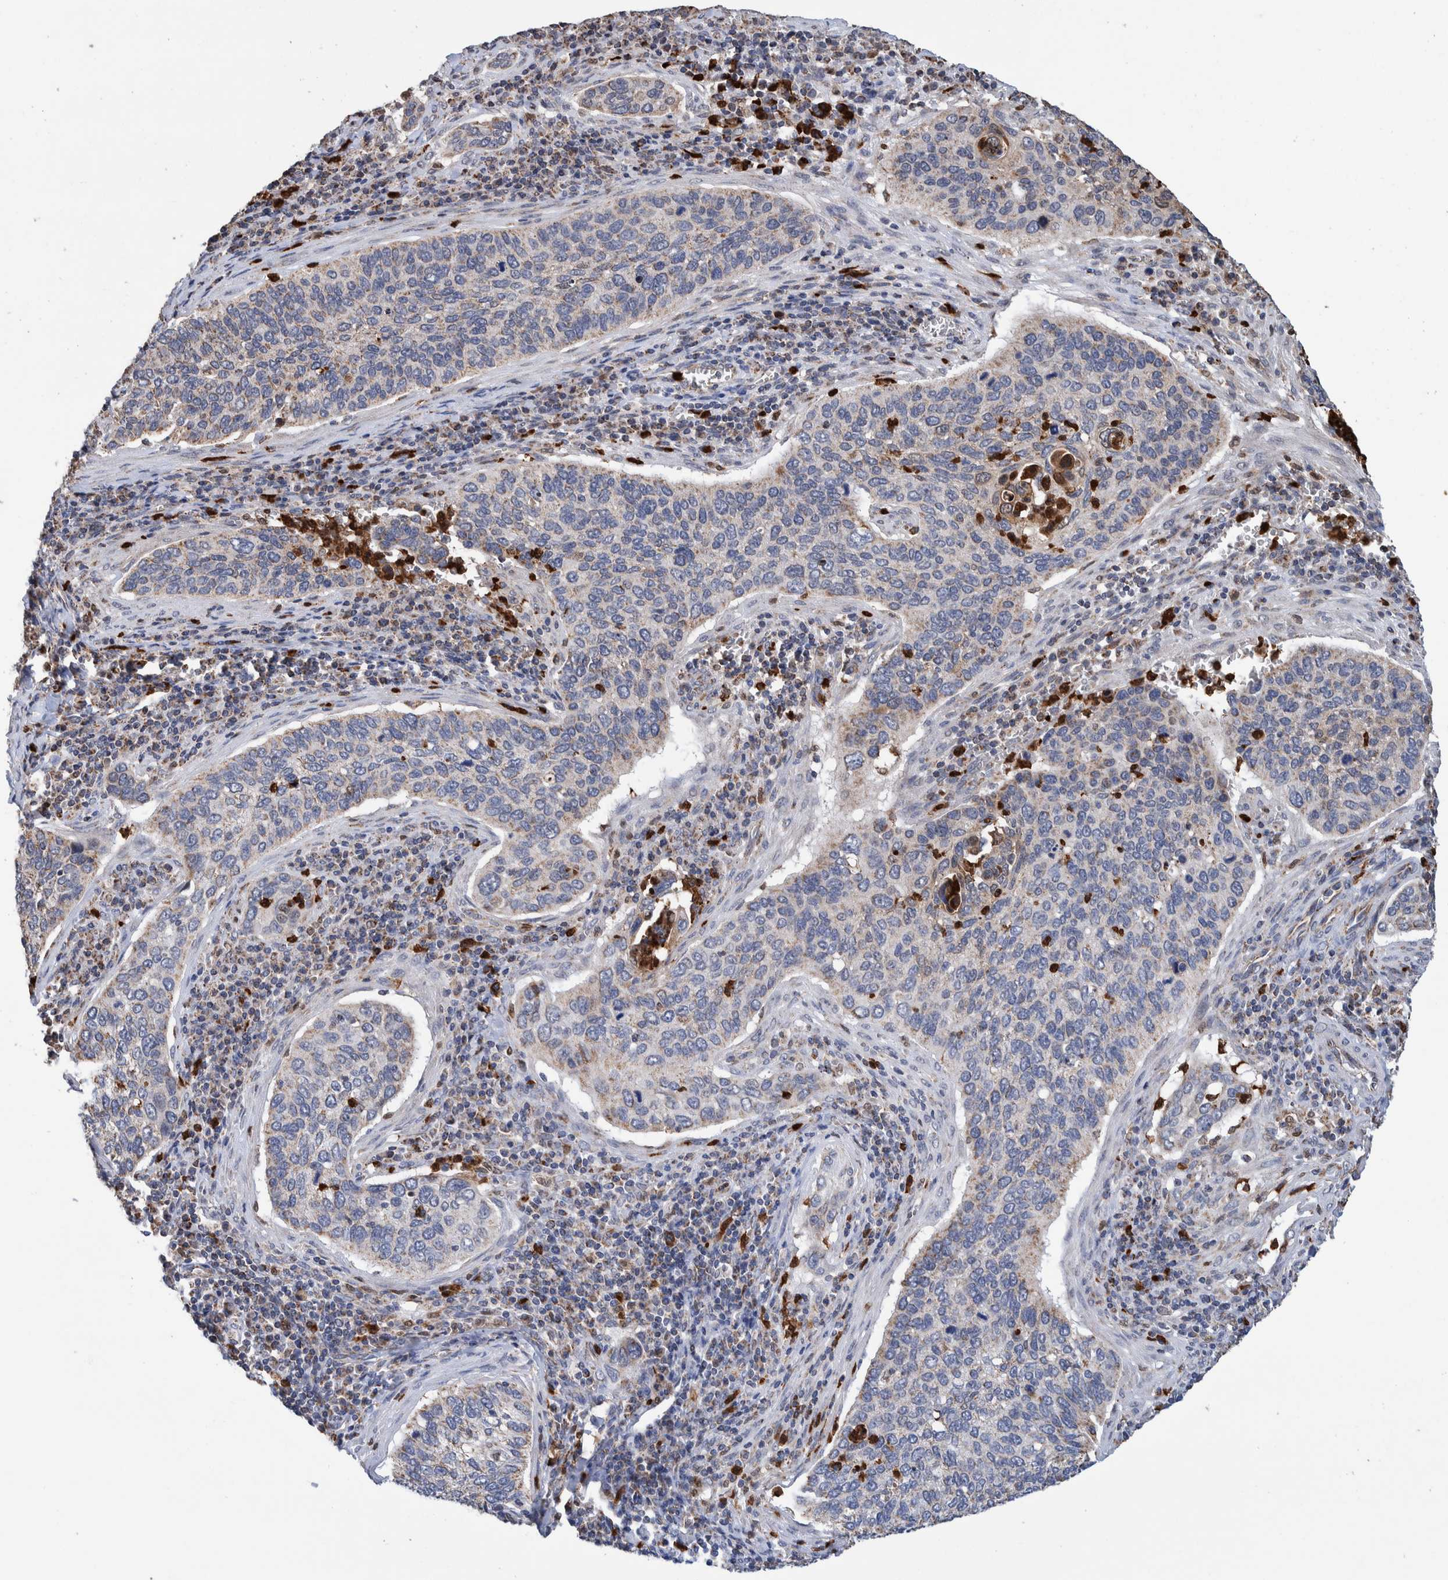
{"staining": {"intensity": "weak", "quantity": "25%-75%", "location": "cytoplasmic/membranous"}, "tissue": "cervical cancer", "cell_type": "Tumor cells", "image_type": "cancer", "snomed": [{"axis": "morphology", "description": "Squamous cell carcinoma, NOS"}, {"axis": "topography", "description": "Cervix"}], "caption": "Cervical squamous cell carcinoma tissue reveals weak cytoplasmic/membranous expression in approximately 25%-75% of tumor cells, visualized by immunohistochemistry.", "gene": "DECR1", "patient": {"sex": "female", "age": 53}}